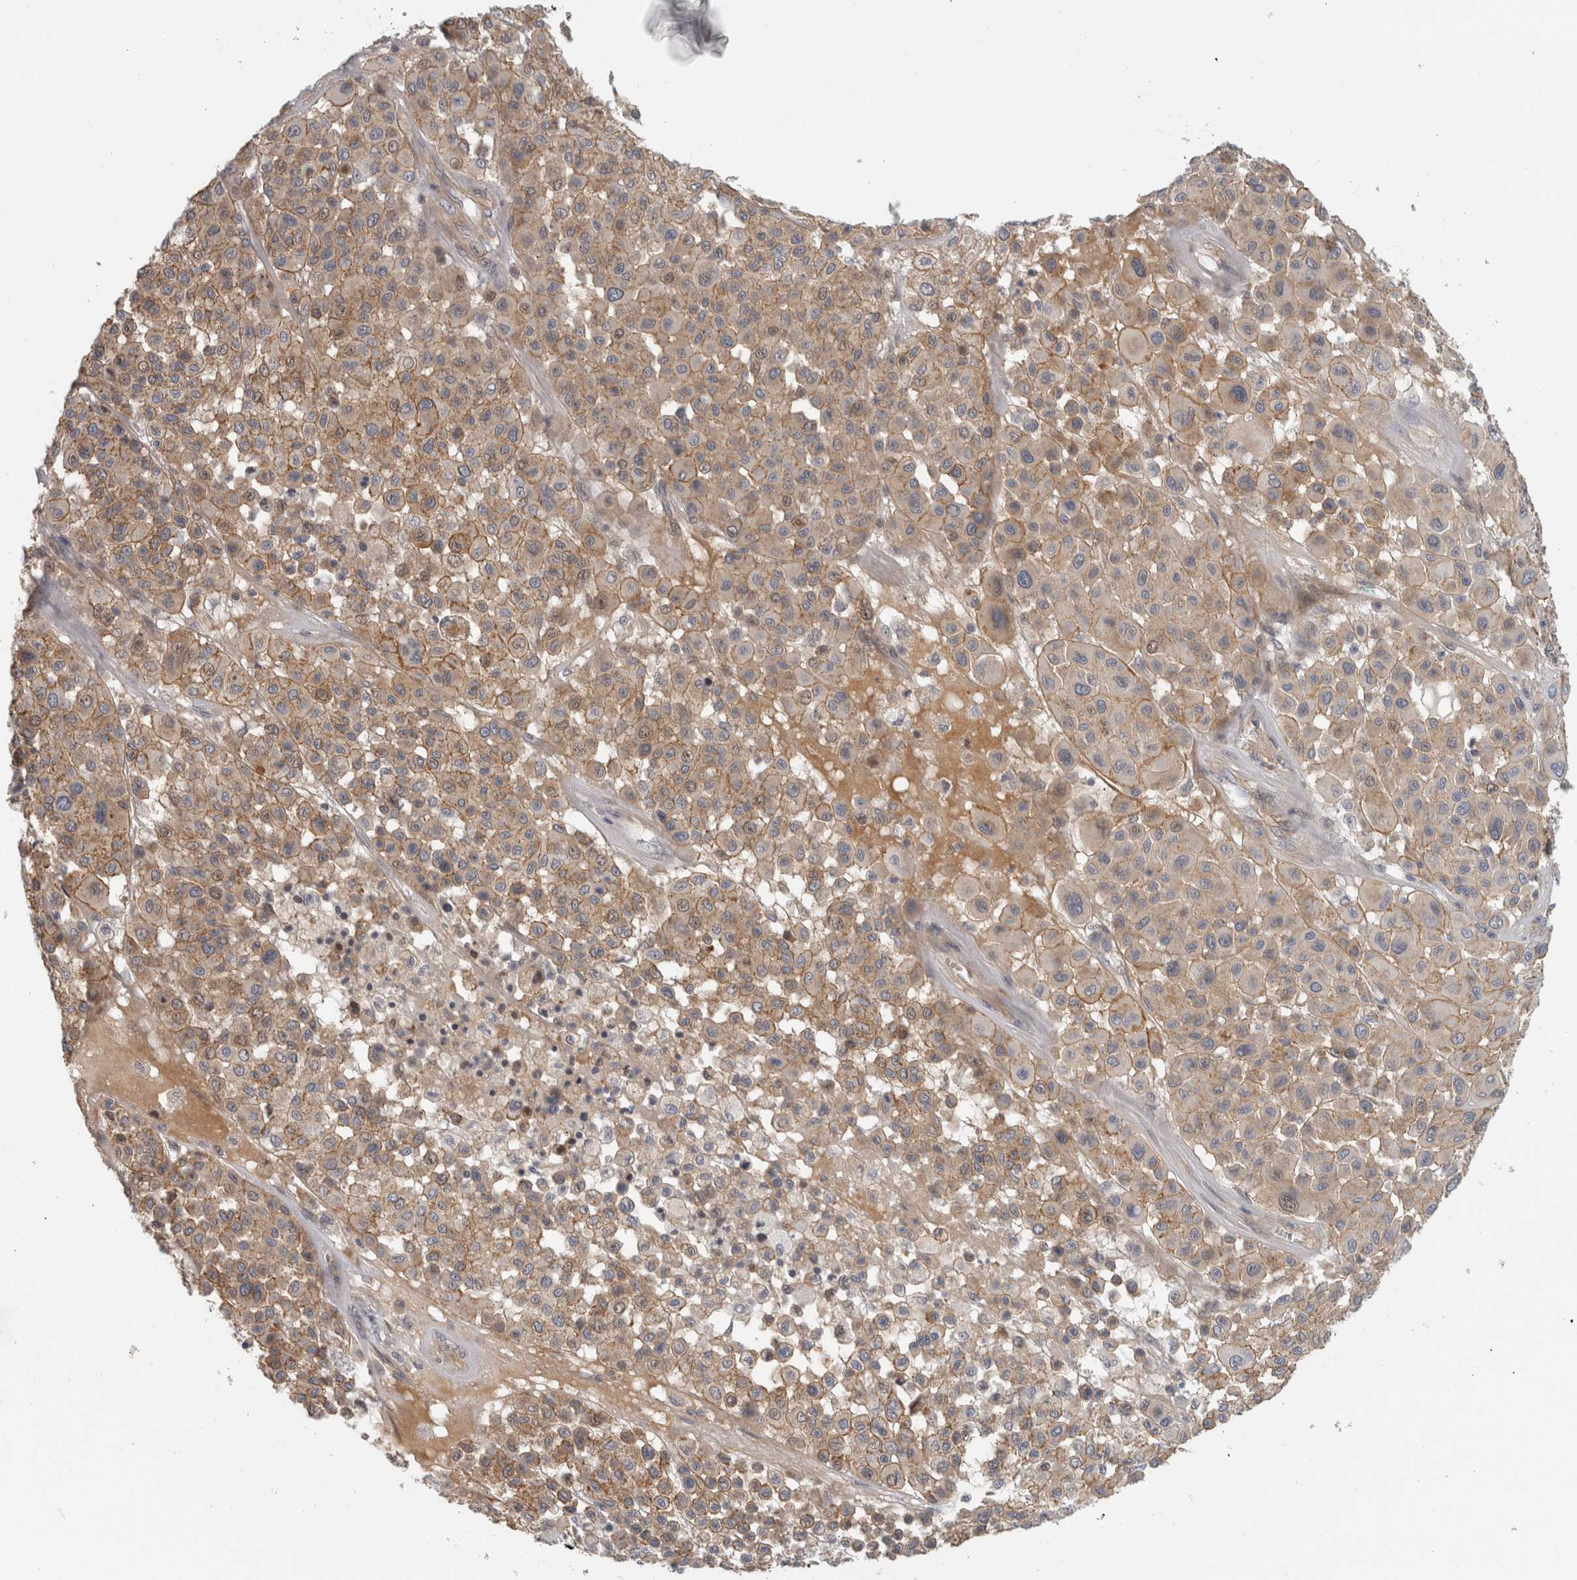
{"staining": {"intensity": "weak", "quantity": ">75%", "location": "cytoplasmic/membranous"}, "tissue": "melanoma", "cell_type": "Tumor cells", "image_type": "cancer", "snomed": [{"axis": "morphology", "description": "Malignant melanoma, Metastatic site"}, {"axis": "topography", "description": "Soft tissue"}], "caption": "About >75% of tumor cells in human melanoma demonstrate weak cytoplasmic/membranous protein staining as visualized by brown immunohistochemical staining.", "gene": "ZNF804B", "patient": {"sex": "male", "age": 41}}